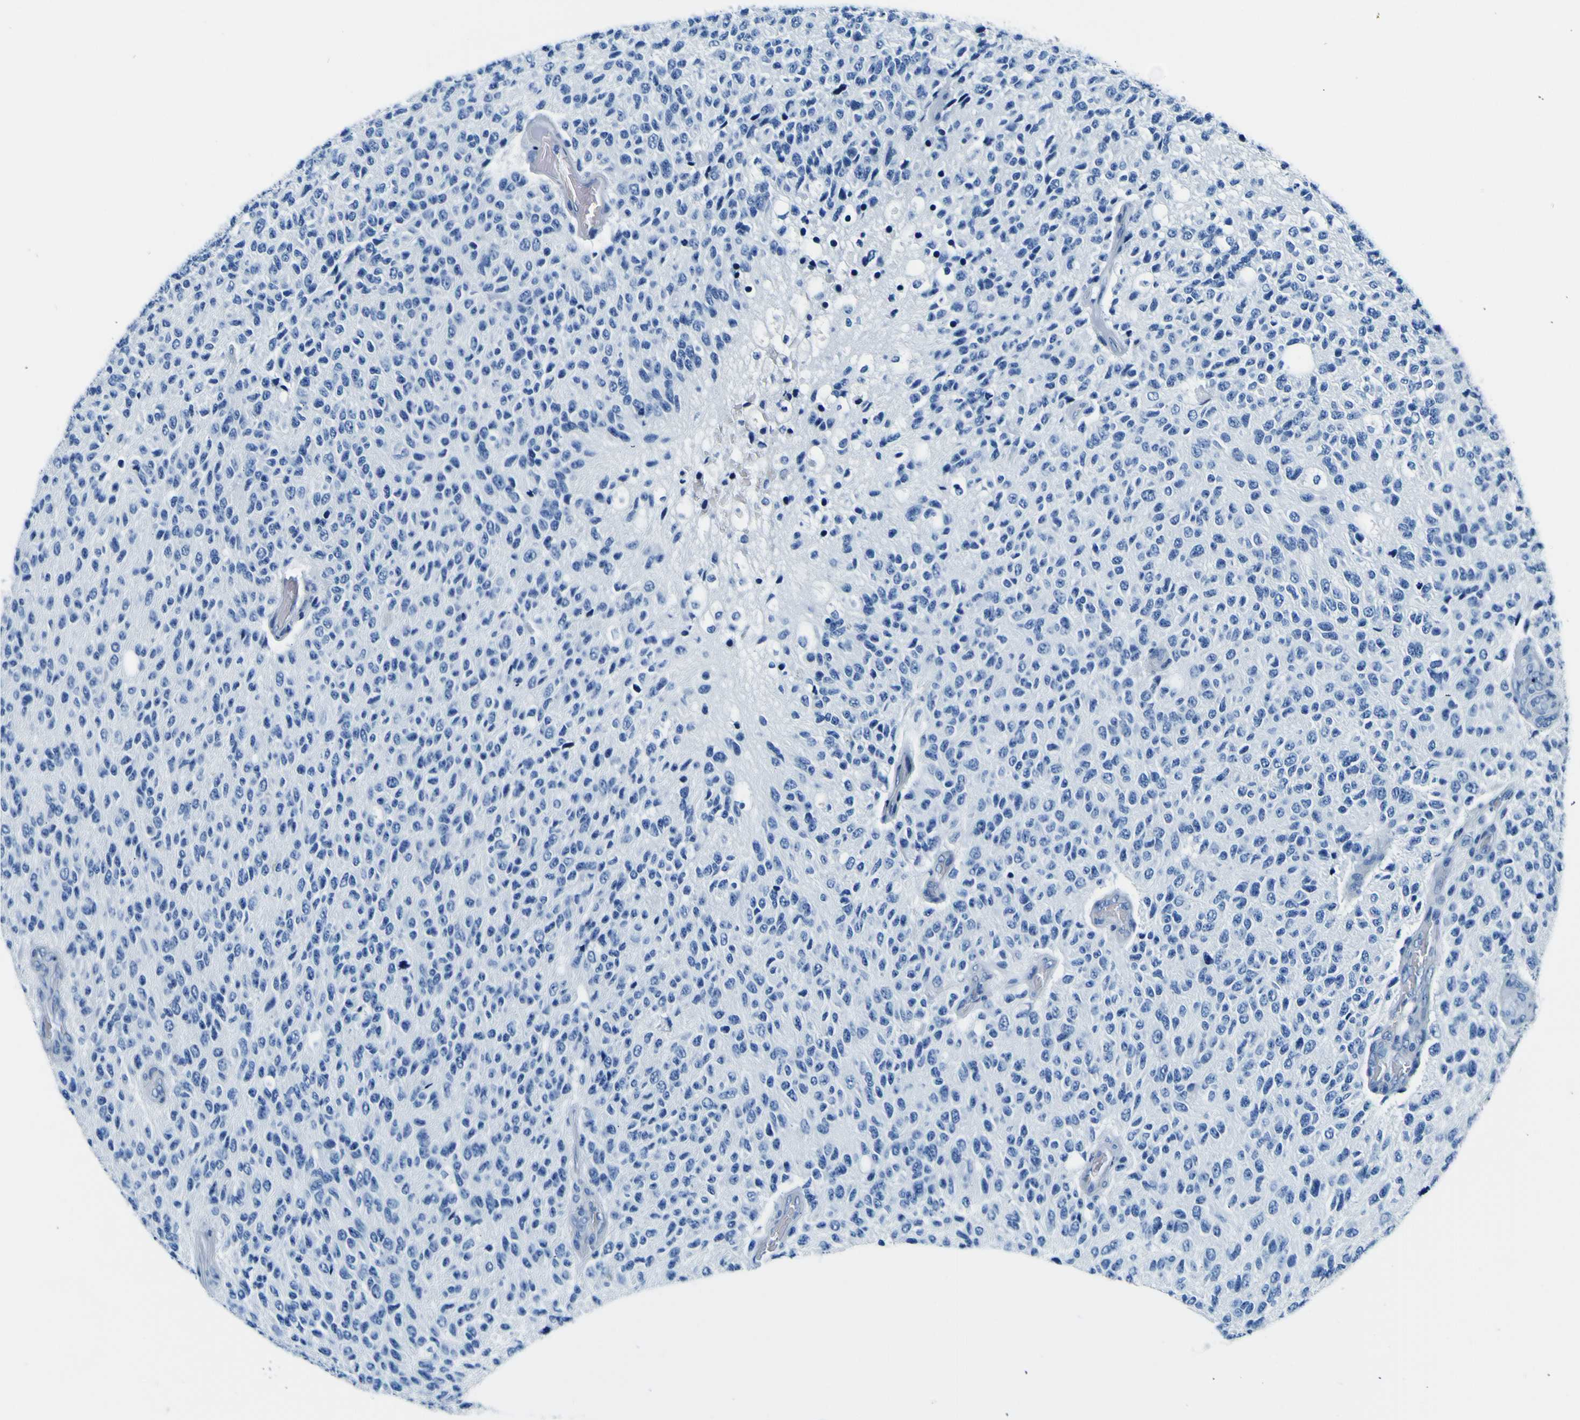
{"staining": {"intensity": "negative", "quantity": "none", "location": "none"}, "tissue": "glioma", "cell_type": "Tumor cells", "image_type": "cancer", "snomed": [{"axis": "morphology", "description": "Glioma, malignant, High grade"}, {"axis": "topography", "description": "pancreas cauda"}], "caption": "Immunohistochemistry (IHC) of malignant glioma (high-grade) demonstrates no staining in tumor cells. (DAB (3,3'-diaminobenzidine) immunohistochemistry with hematoxylin counter stain).", "gene": "ADGRA2", "patient": {"sex": "male", "age": 60}}